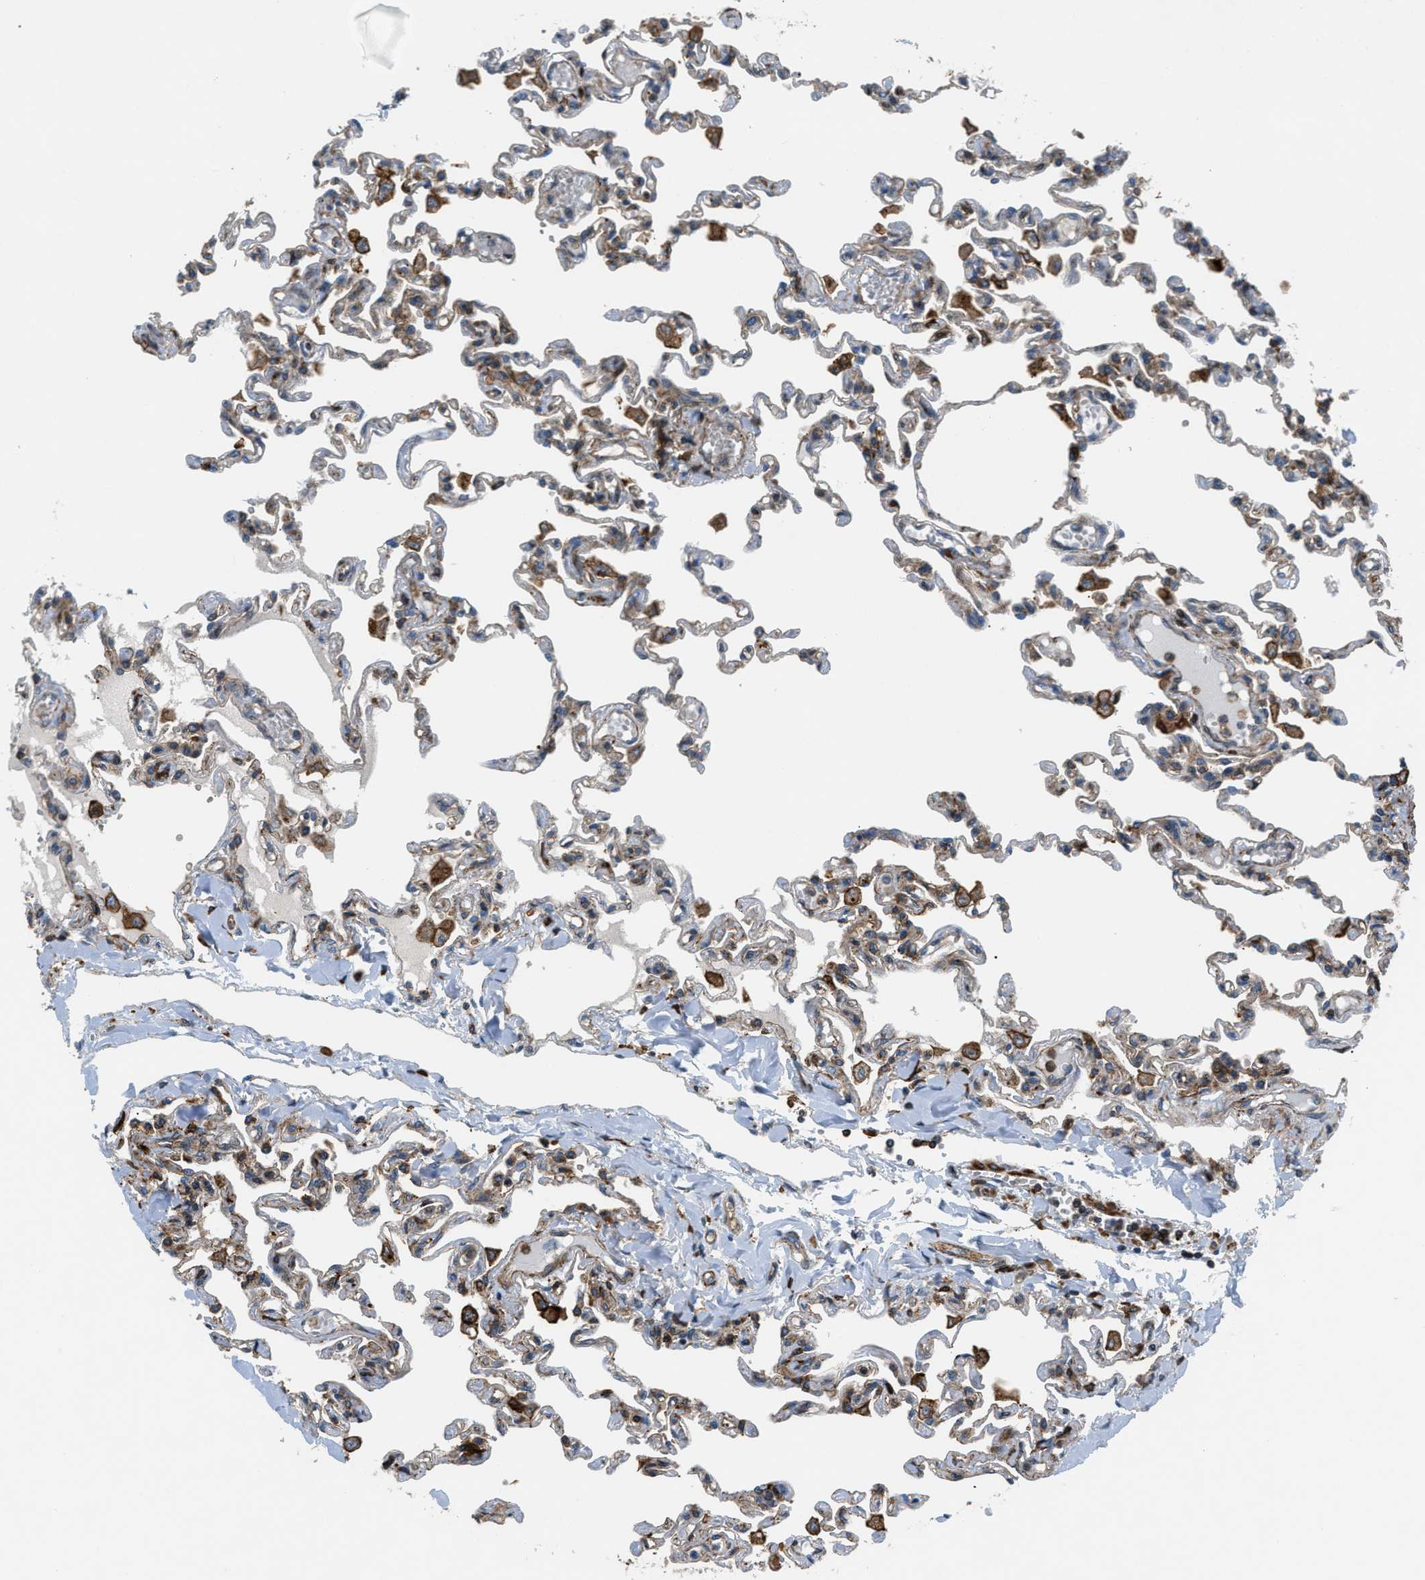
{"staining": {"intensity": "moderate", "quantity": "25%-75%", "location": "cytoplasmic/membranous"}, "tissue": "lung", "cell_type": "Alveolar cells", "image_type": "normal", "snomed": [{"axis": "morphology", "description": "Normal tissue, NOS"}, {"axis": "topography", "description": "Lung"}], "caption": "Human lung stained with a protein marker exhibits moderate staining in alveolar cells.", "gene": "DHODH", "patient": {"sex": "male", "age": 21}}